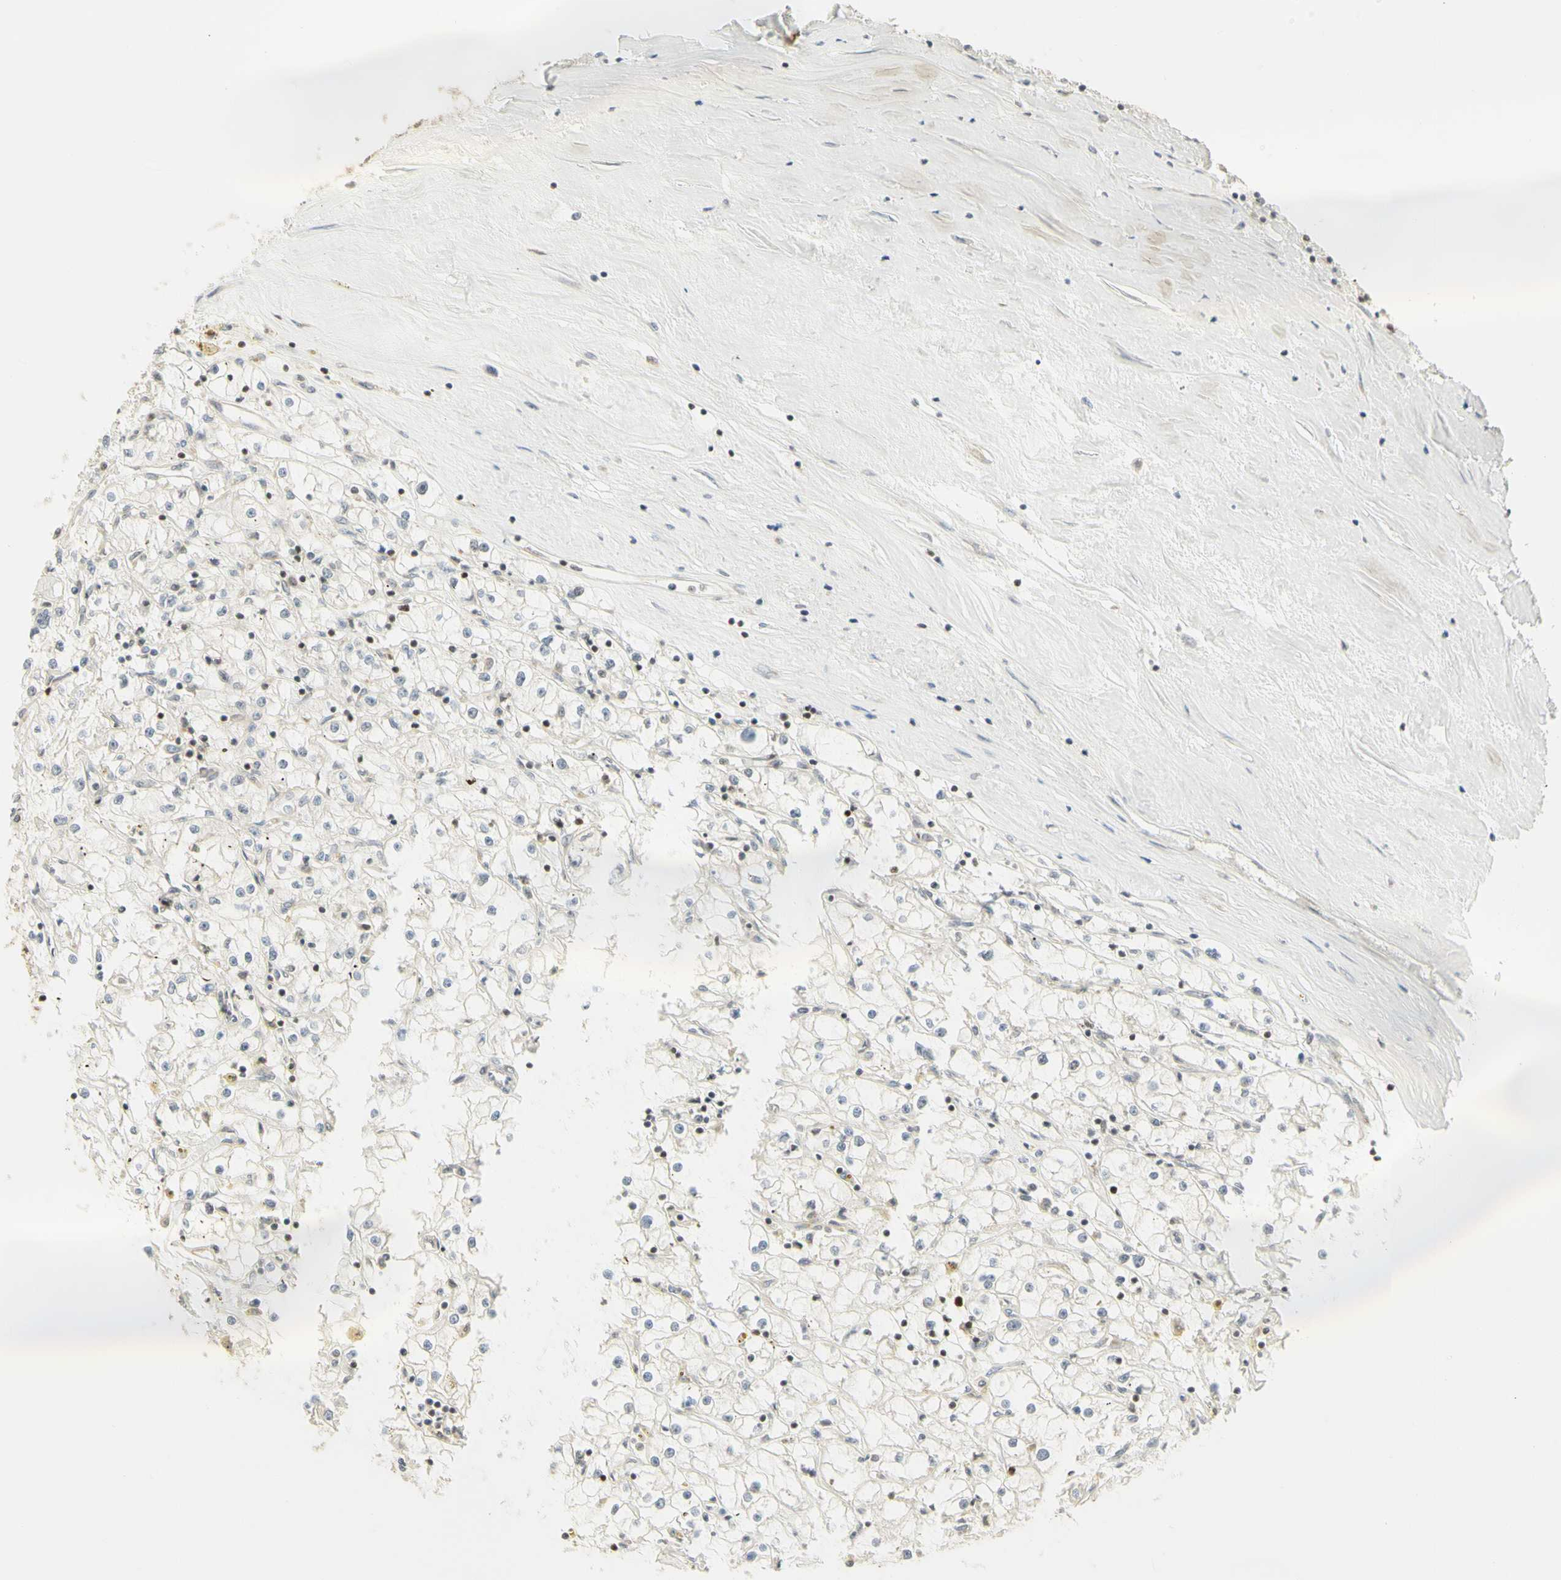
{"staining": {"intensity": "negative", "quantity": "none", "location": "none"}, "tissue": "renal cancer", "cell_type": "Tumor cells", "image_type": "cancer", "snomed": [{"axis": "morphology", "description": "Adenocarcinoma, NOS"}, {"axis": "topography", "description": "Kidney"}], "caption": "A micrograph of renal cancer stained for a protein exhibits no brown staining in tumor cells.", "gene": "KIF11", "patient": {"sex": "male", "age": 56}}